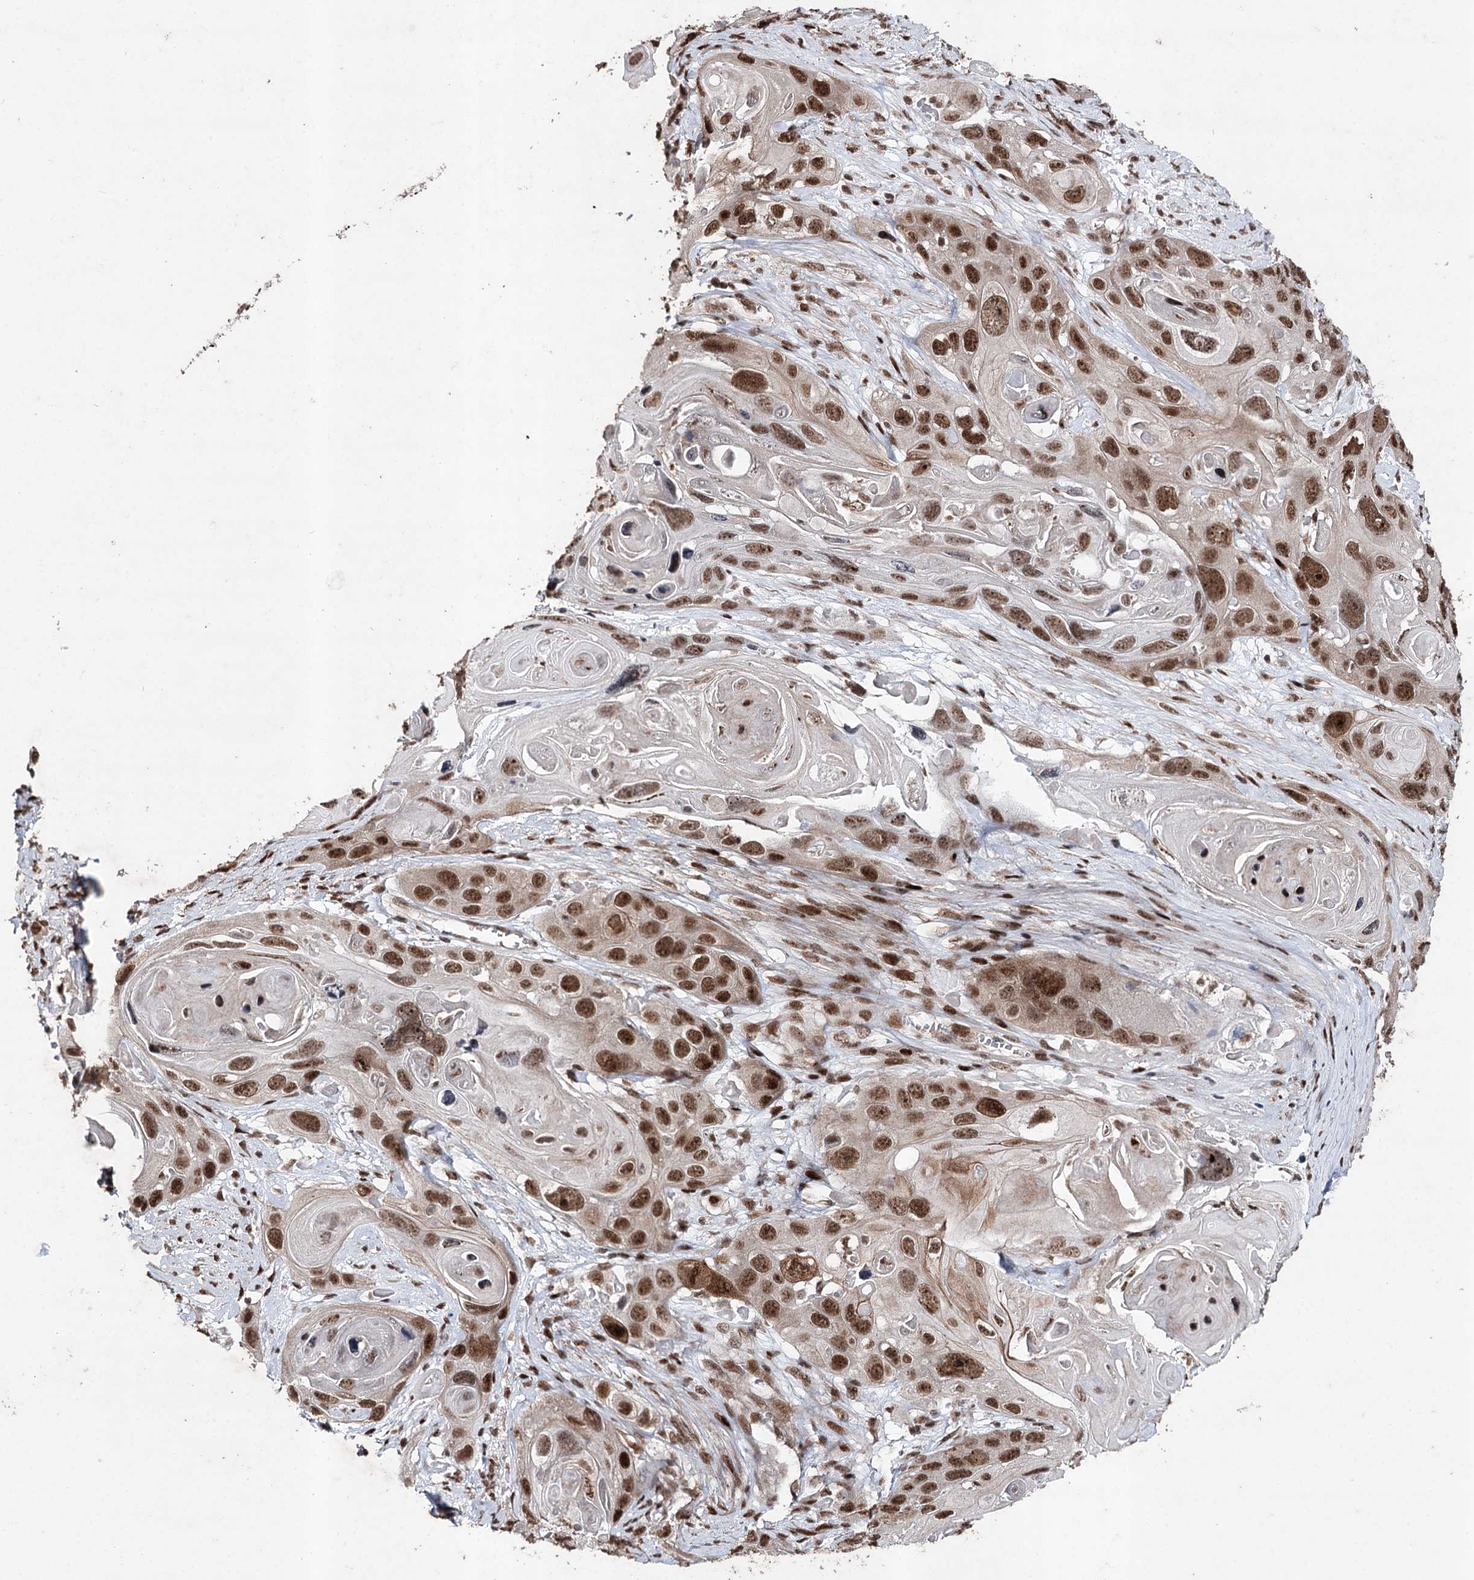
{"staining": {"intensity": "strong", "quantity": ">75%", "location": "nuclear"}, "tissue": "skin cancer", "cell_type": "Tumor cells", "image_type": "cancer", "snomed": [{"axis": "morphology", "description": "Squamous cell carcinoma, NOS"}, {"axis": "topography", "description": "Skin"}], "caption": "Immunohistochemistry micrograph of human skin cancer (squamous cell carcinoma) stained for a protein (brown), which demonstrates high levels of strong nuclear expression in about >75% of tumor cells.", "gene": "PDCD4", "patient": {"sex": "male", "age": 55}}